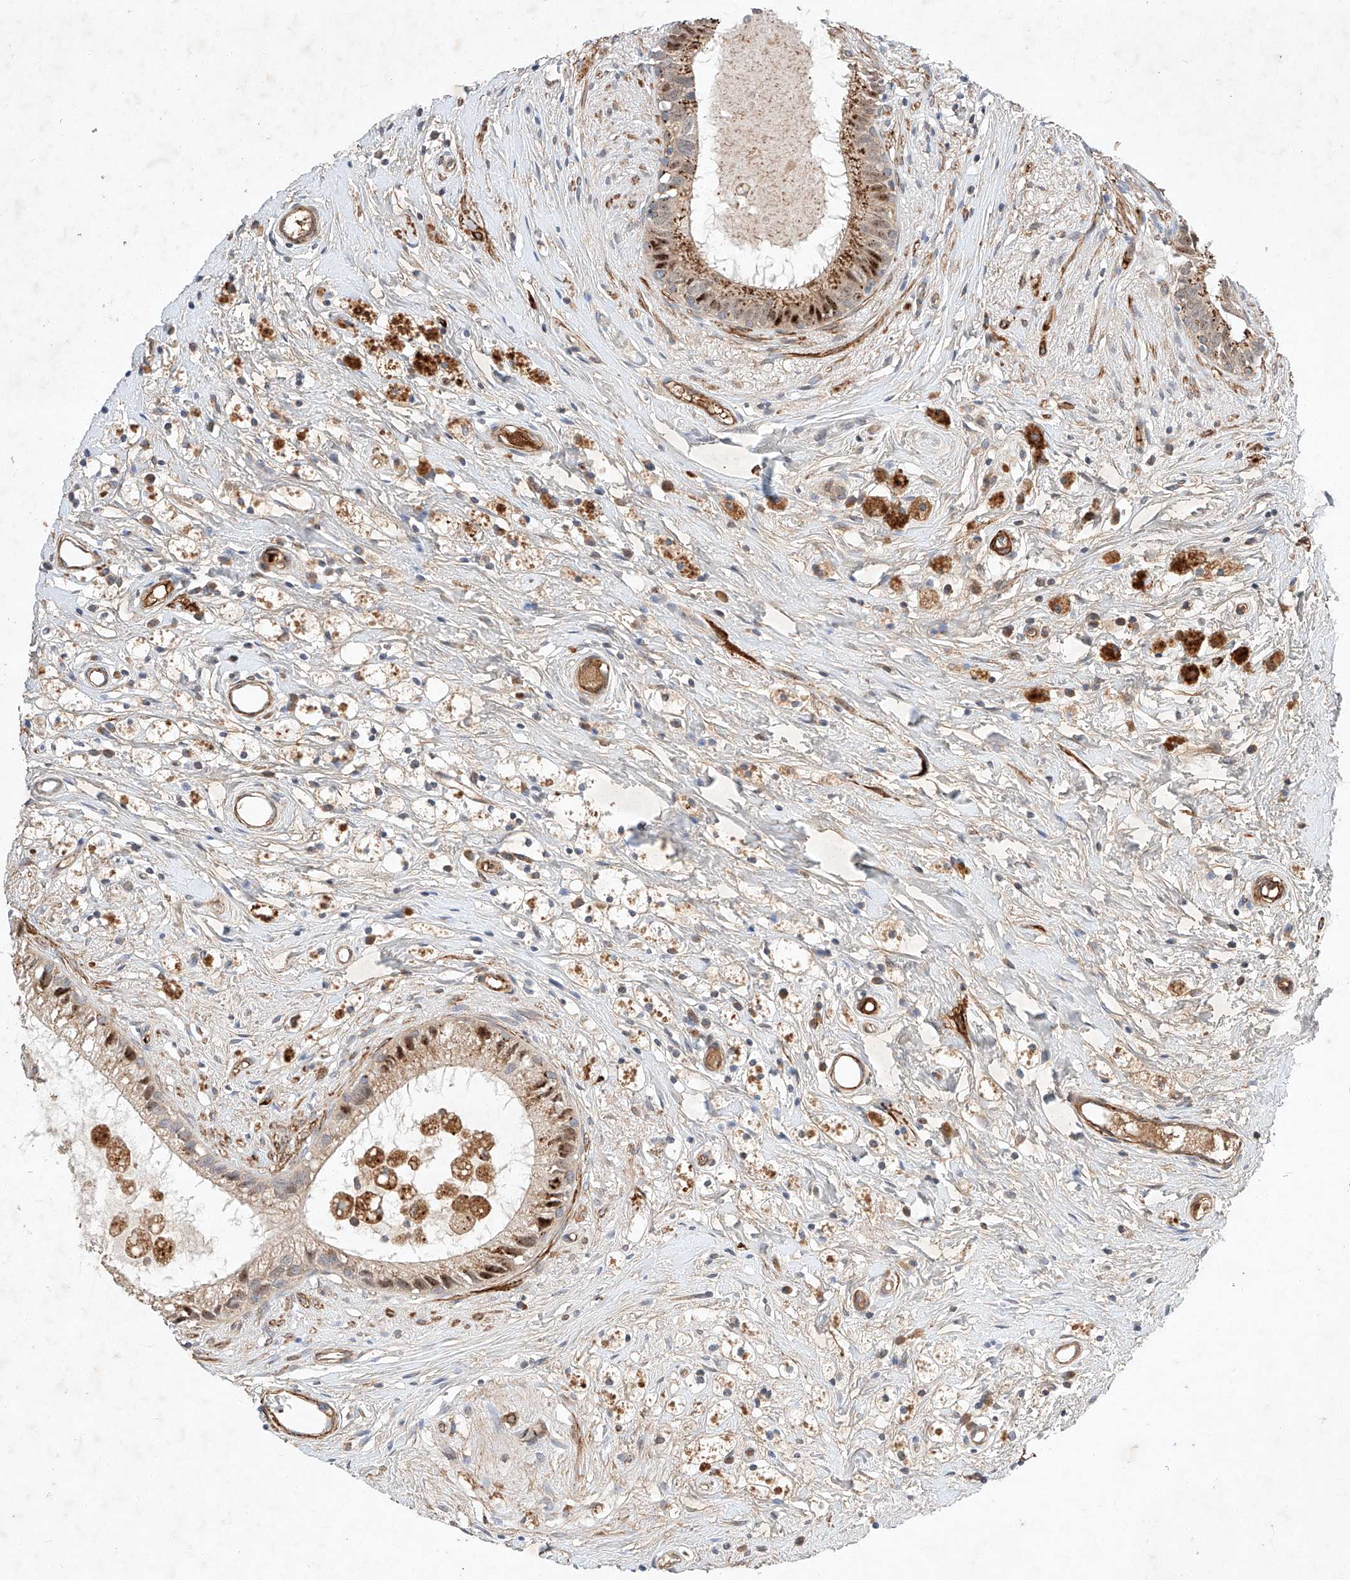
{"staining": {"intensity": "moderate", "quantity": "25%-75%", "location": "cytoplasmic/membranous"}, "tissue": "epididymis", "cell_type": "Glandular cells", "image_type": "normal", "snomed": [{"axis": "morphology", "description": "Normal tissue, NOS"}, {"axis": "topography", "description": "Epididymis"}], "caption": "Epididymis was stained to show a protein in brown. There is medium levels of moderate cytoplasmic/membranous staining in about 25%-75% of glandular cells.", "gene": "ARHGAP33", "patient": {"sex": "male", "age": 80}}